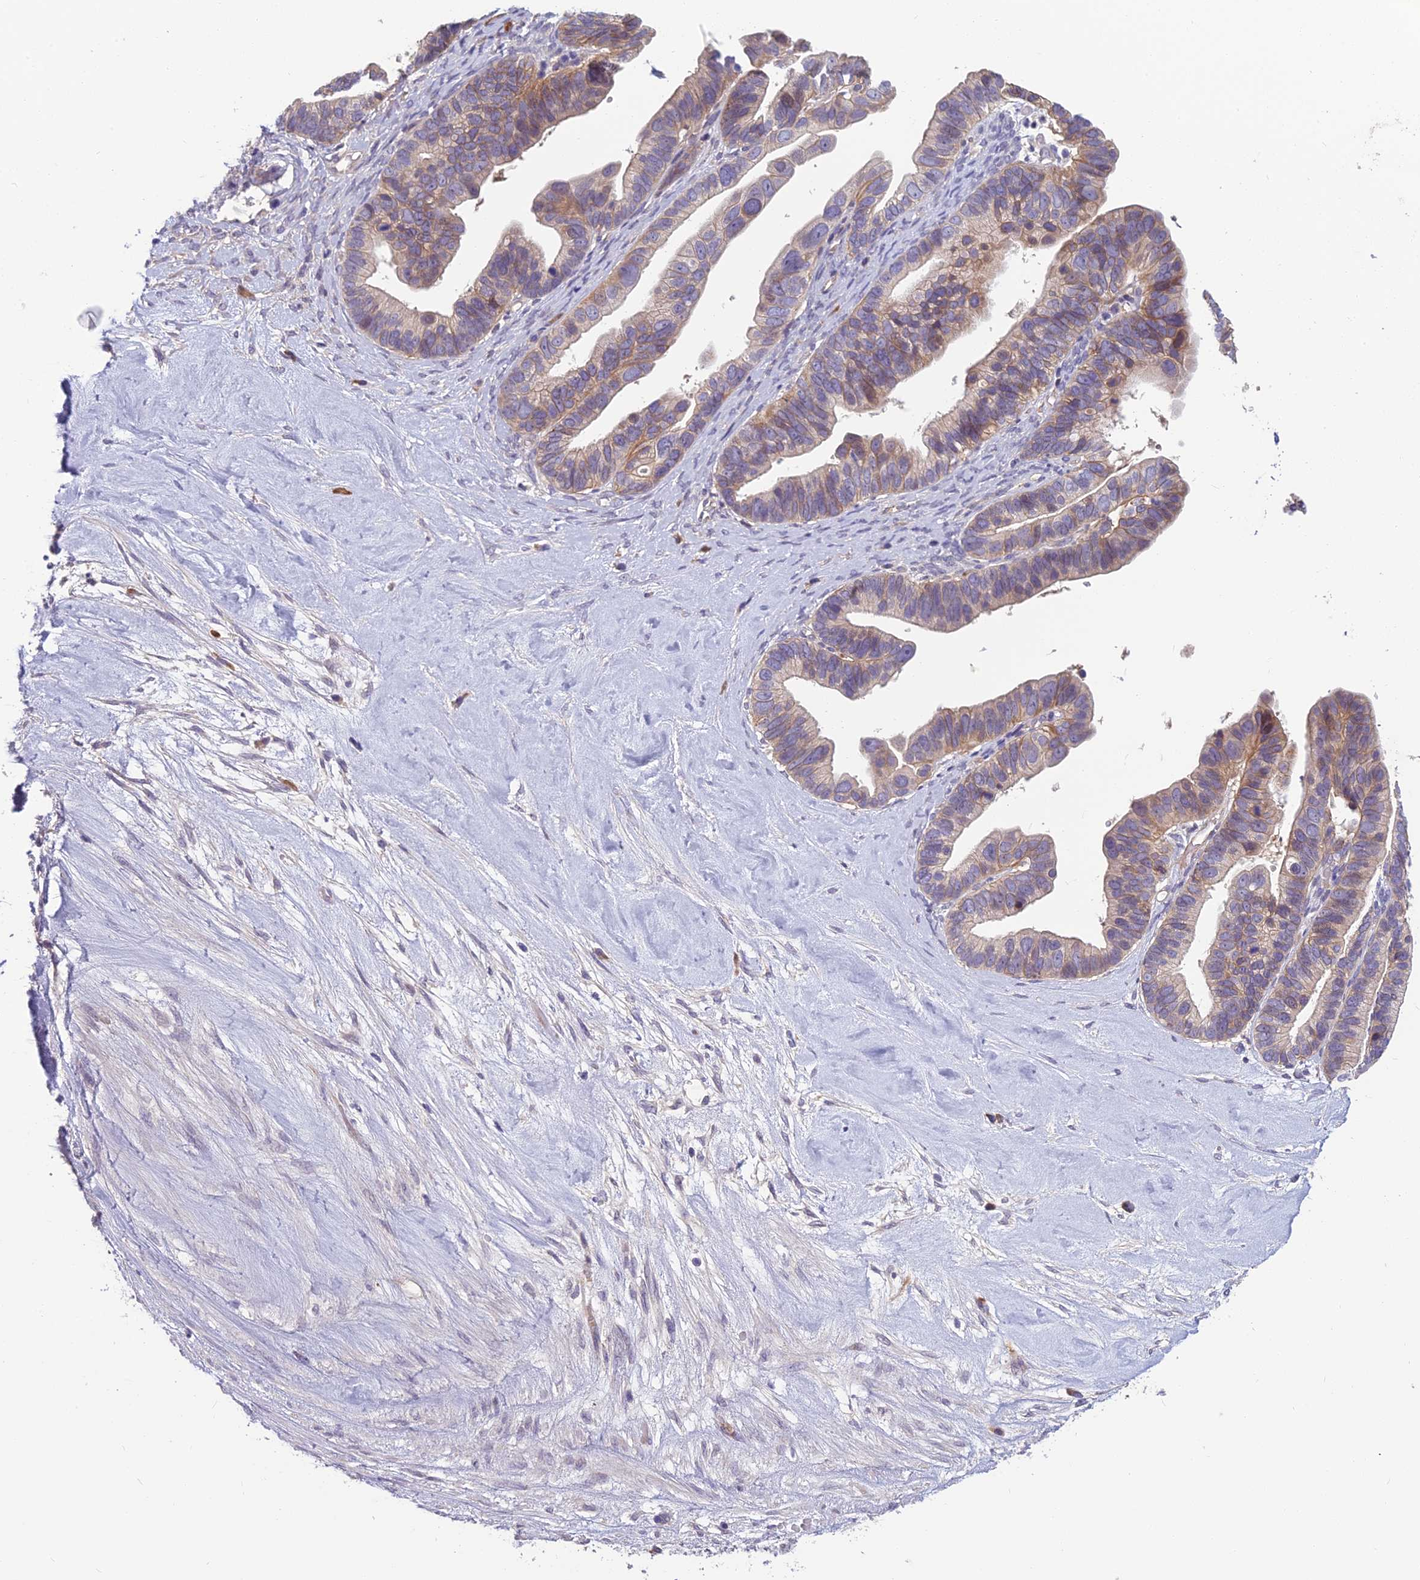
{"staining": {"intensity": "moderate", "quantity": "25%-75%", "location": "cytoplasmic/membranous"}, "tissue": "ovarian cancer", "cell_type": "Tumor cells", "image_type": "cancer", "snomed": [{"axis": "morphology", "description": "Cystadenocarcinoma, serous, NOS"}, {"axis": "topography", "description": "Ovary"}], "caption": "Ovarian cancer (serous cystadenocarcinoma) was stained to show a protein in brown. There is medium levels of moderate cytoplasmic/membranous expression in approximately 25%-75% of tumor cells.", "gene": "TSPAN15", "patient": {"sex": "female", "age": 56}}